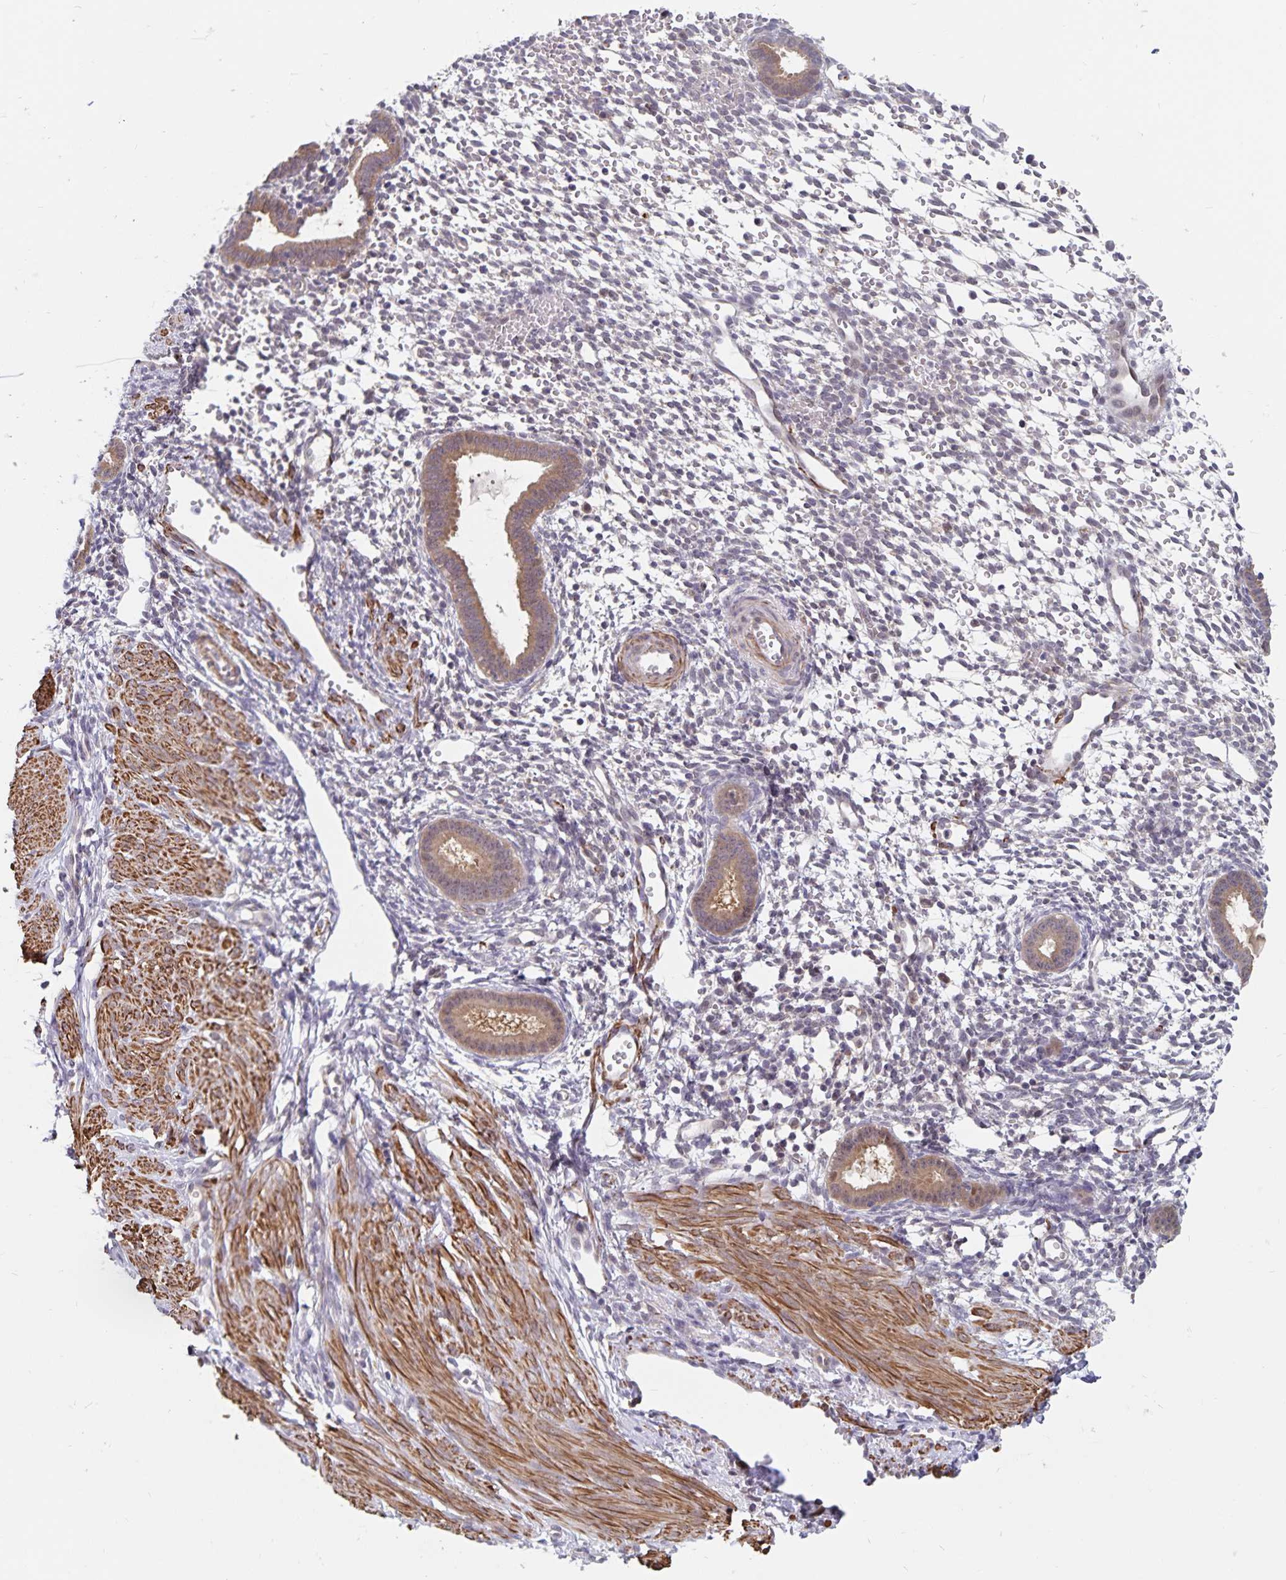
{"staining": {"intensity": "negative", "quantity": "none", "location": "none"}, "tissue": "endometrium", "cell_type": "Cells in endometrial stroma", "image_type": "normal", "snomed": [{"axis": "morphology", "description": "Normal tissue, NOS"}, {"axis": "topography", "description": "Endometrium"}], "caption": "Protein analysis of normal endometrium reveals no significant staining in cells in endometrial stroma.", "gene": "BAG6", "patient": {"sex": "female", "age": 36}}